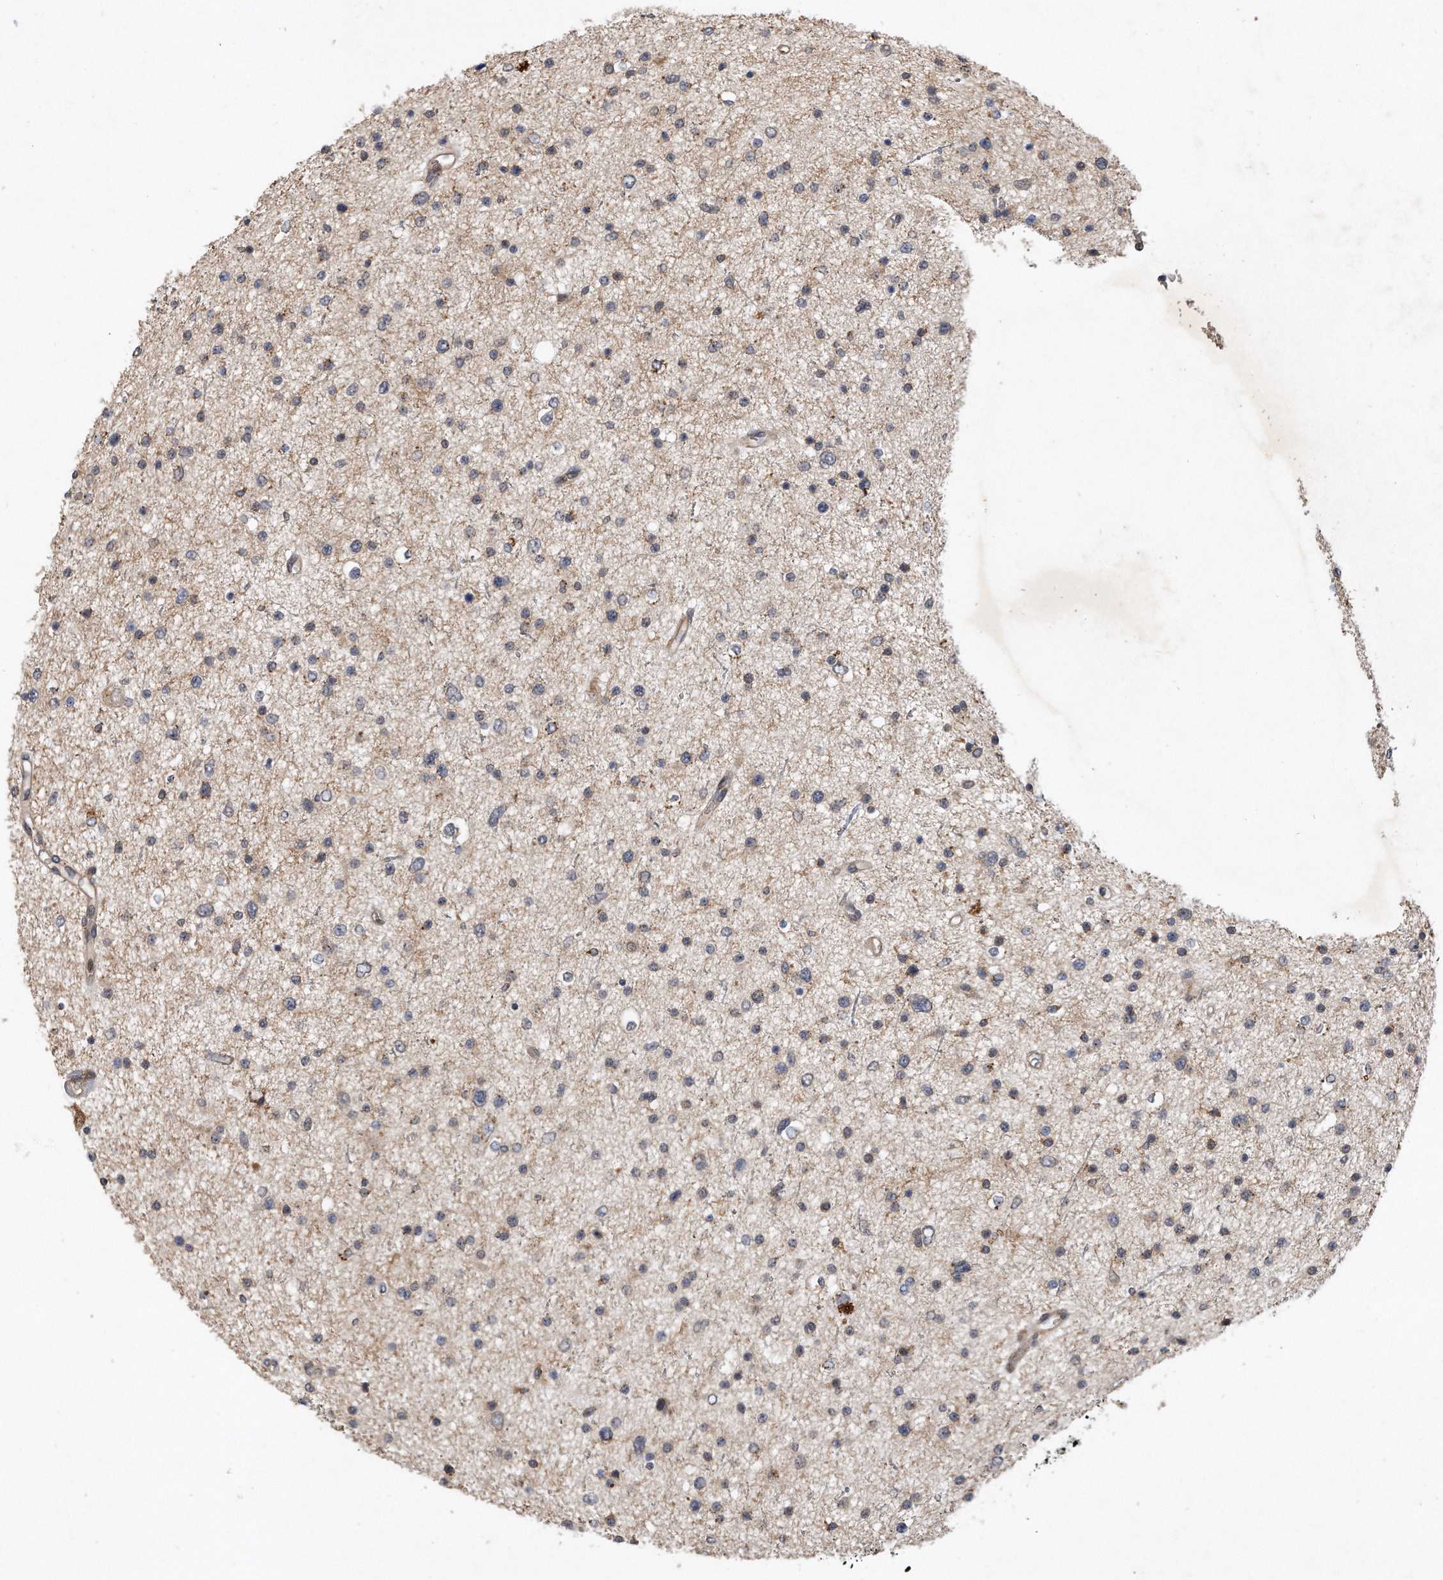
{"staining": {"intensity": "weak", "quantity": "25%-75%", "location": "cytoplasmic/membranous"}, "tissue": "glioma", "cell_type": "Tumor cells", "image_type": "cancer", "snomed": [{"axis": "morphology", "description": "Glioma, malignant, Low grade"}, {"axis": "topography", "description": "Brain"}], "caption": "High-power microscopy captured an IHC photomicrograph of malignant low-grade glioma, revealing weak cytoplasmic/membranous staining in about 25%-75% of tumor cells.", "gene": "PGBD2", "patient": {"sex": "female", "age": 37}}